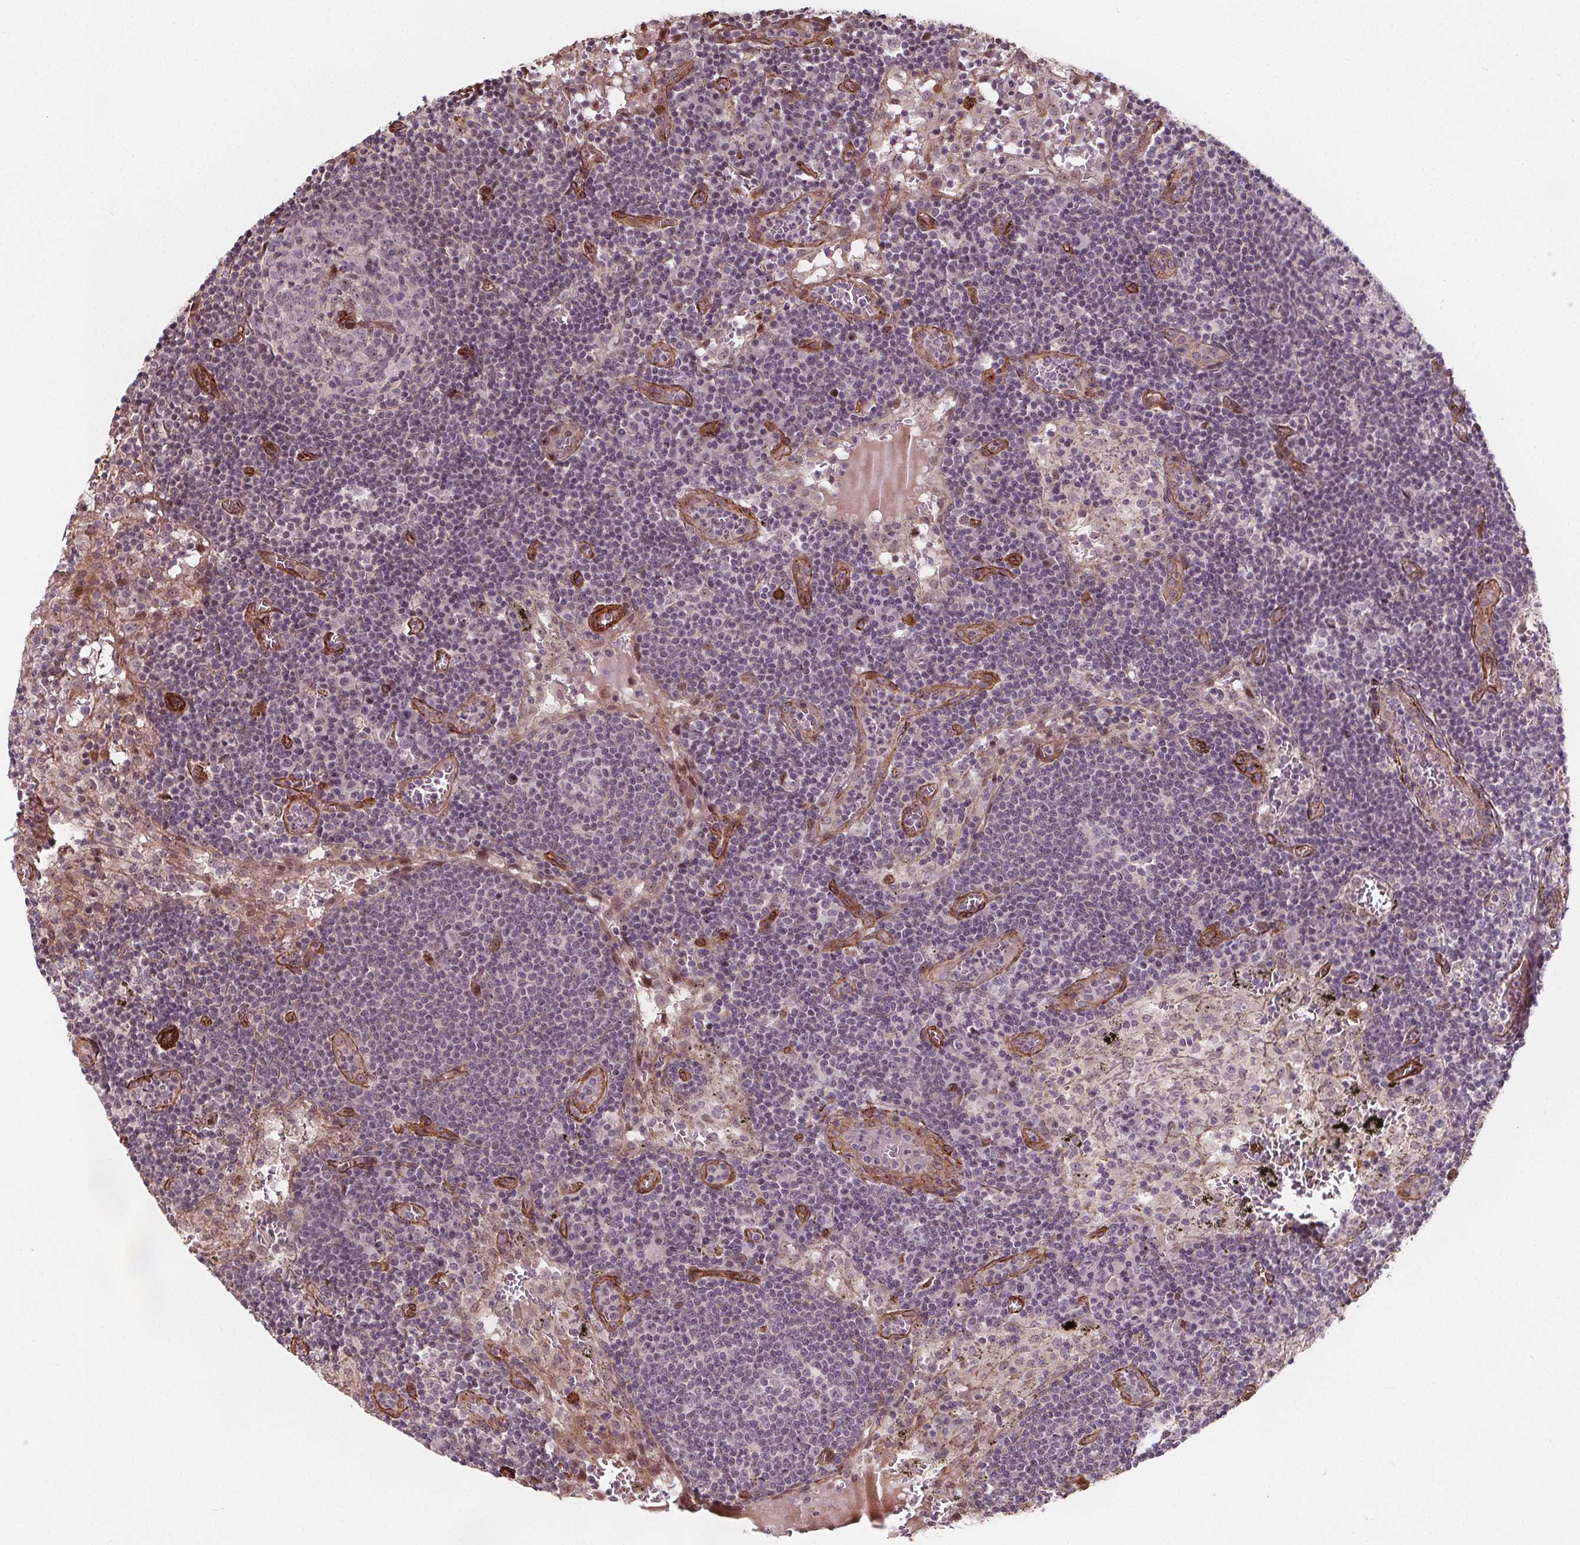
{"staining": {"intensity": "negative", "quantity": "none", "location": "none"}, "tissue": "lymph node", "cell_type": "Germinal center cells", "image_type": "normal", "snomed": [{"axis": "morphology", "description": "Normal tissue, NOS"}, {"axis": "topography", "description": "Lymph node"}], "caption": "Immunohistochemistry (IHC) of benign lymph node shows no expression in germinal center cells.", "gene": "HAS1", "patient": {"sex": "male", "age": 62}}